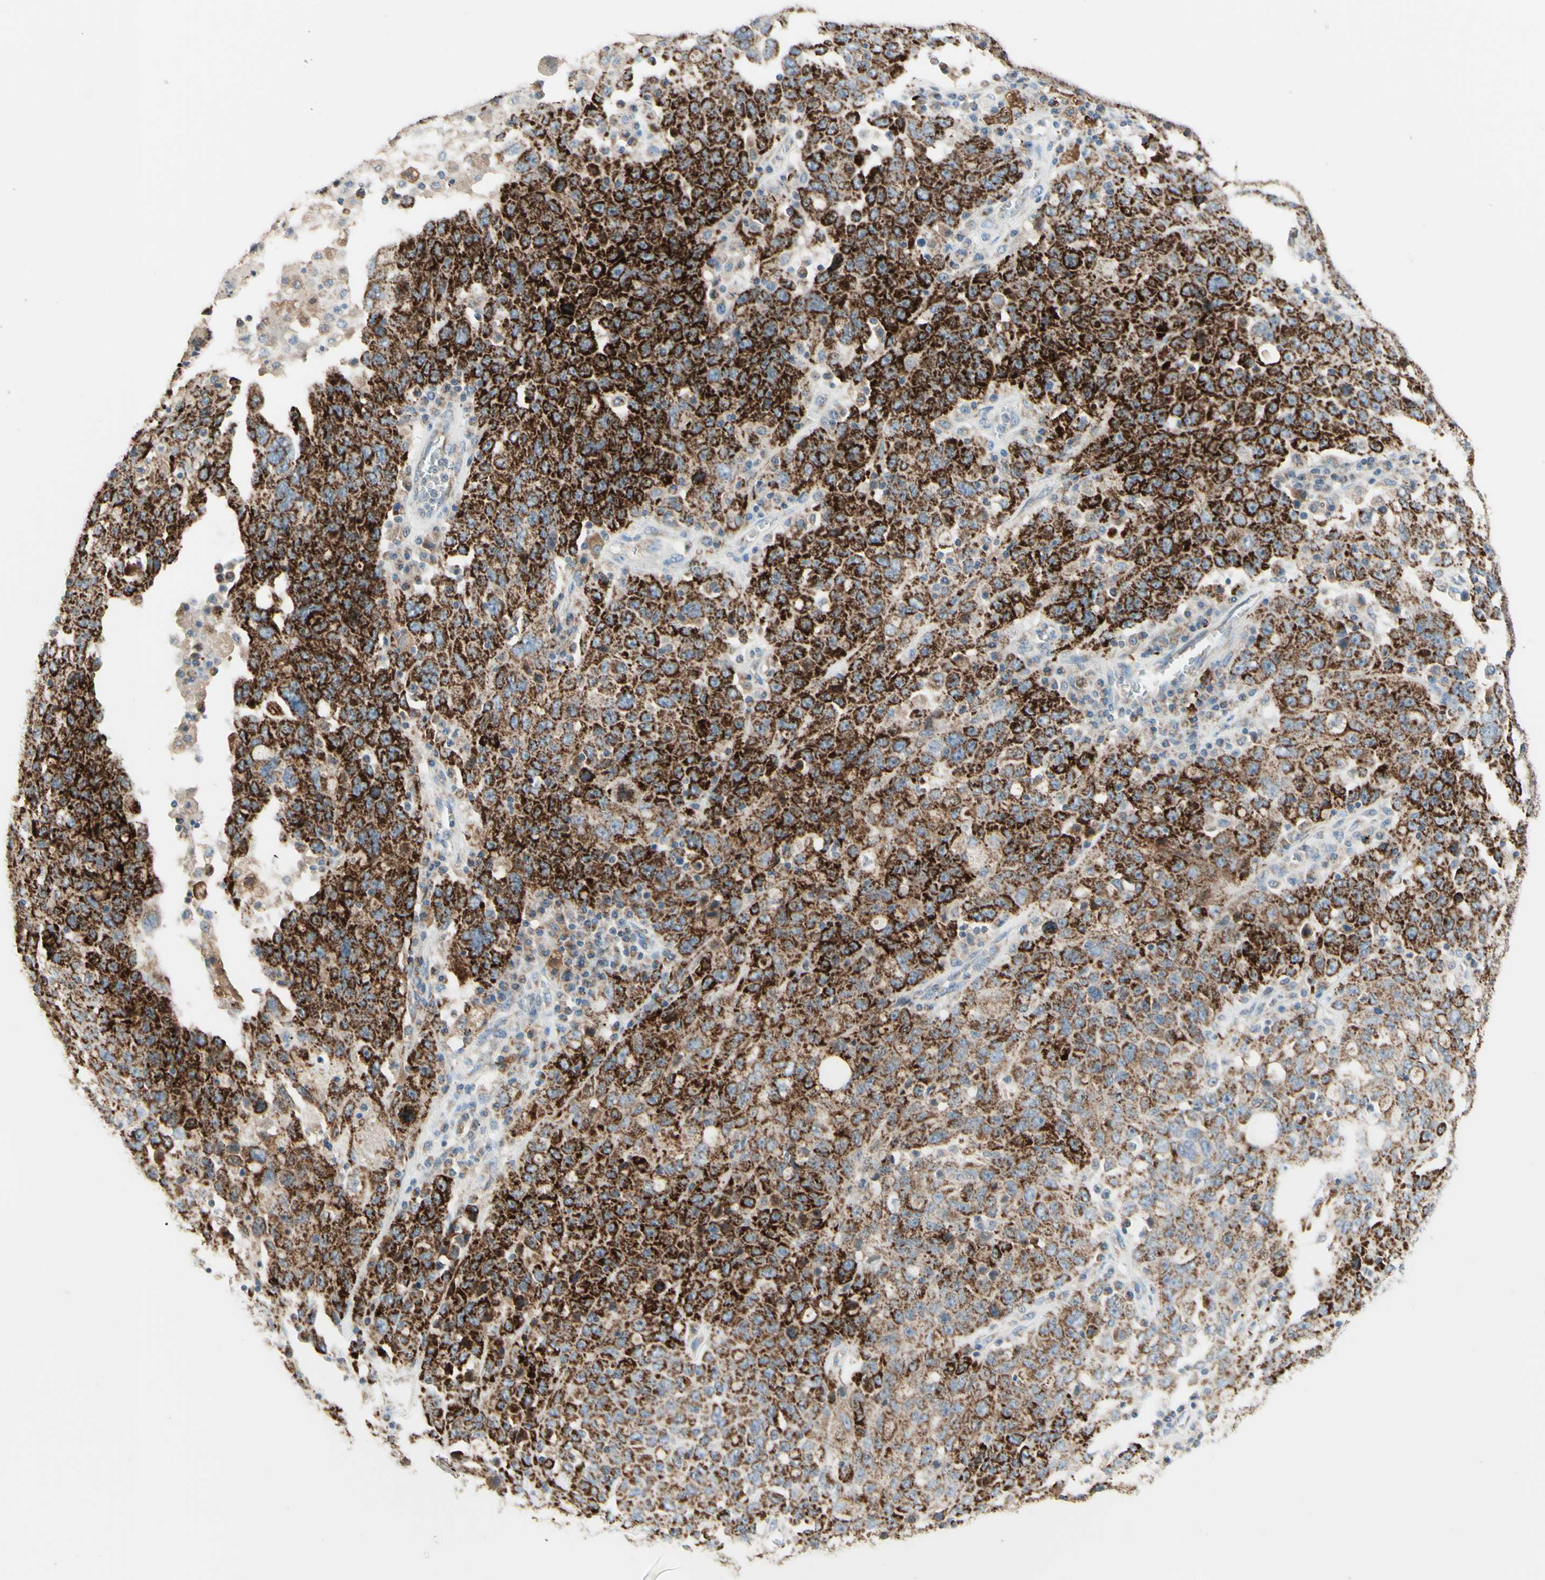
{"staining": {"intensity": "strong", "quantity": ">75%", "location": "cytoplasmic/membranous"}, "tissue": "ovarian cancer", "cell_type": "Tumor cells", "image_type": "cancer", "snomed": [{"axis": "morphology", "description": "Carcinoma, endometroid"}, {"axis": "topography", "description": "Ovary"}], "caption": "Immunohistochemistry (DAB (3,3'-diaminobenzidine)) staining of human ovarian endometroid carcinoma demonstrates strong cytoplasmic/membranous protein positivity in approximately >75% of tumor cells. (DAB IHC with brightfield microscopy, high magnification).", "gene": "ARMC10", "patient": {"sex": "female", "age": 62}}